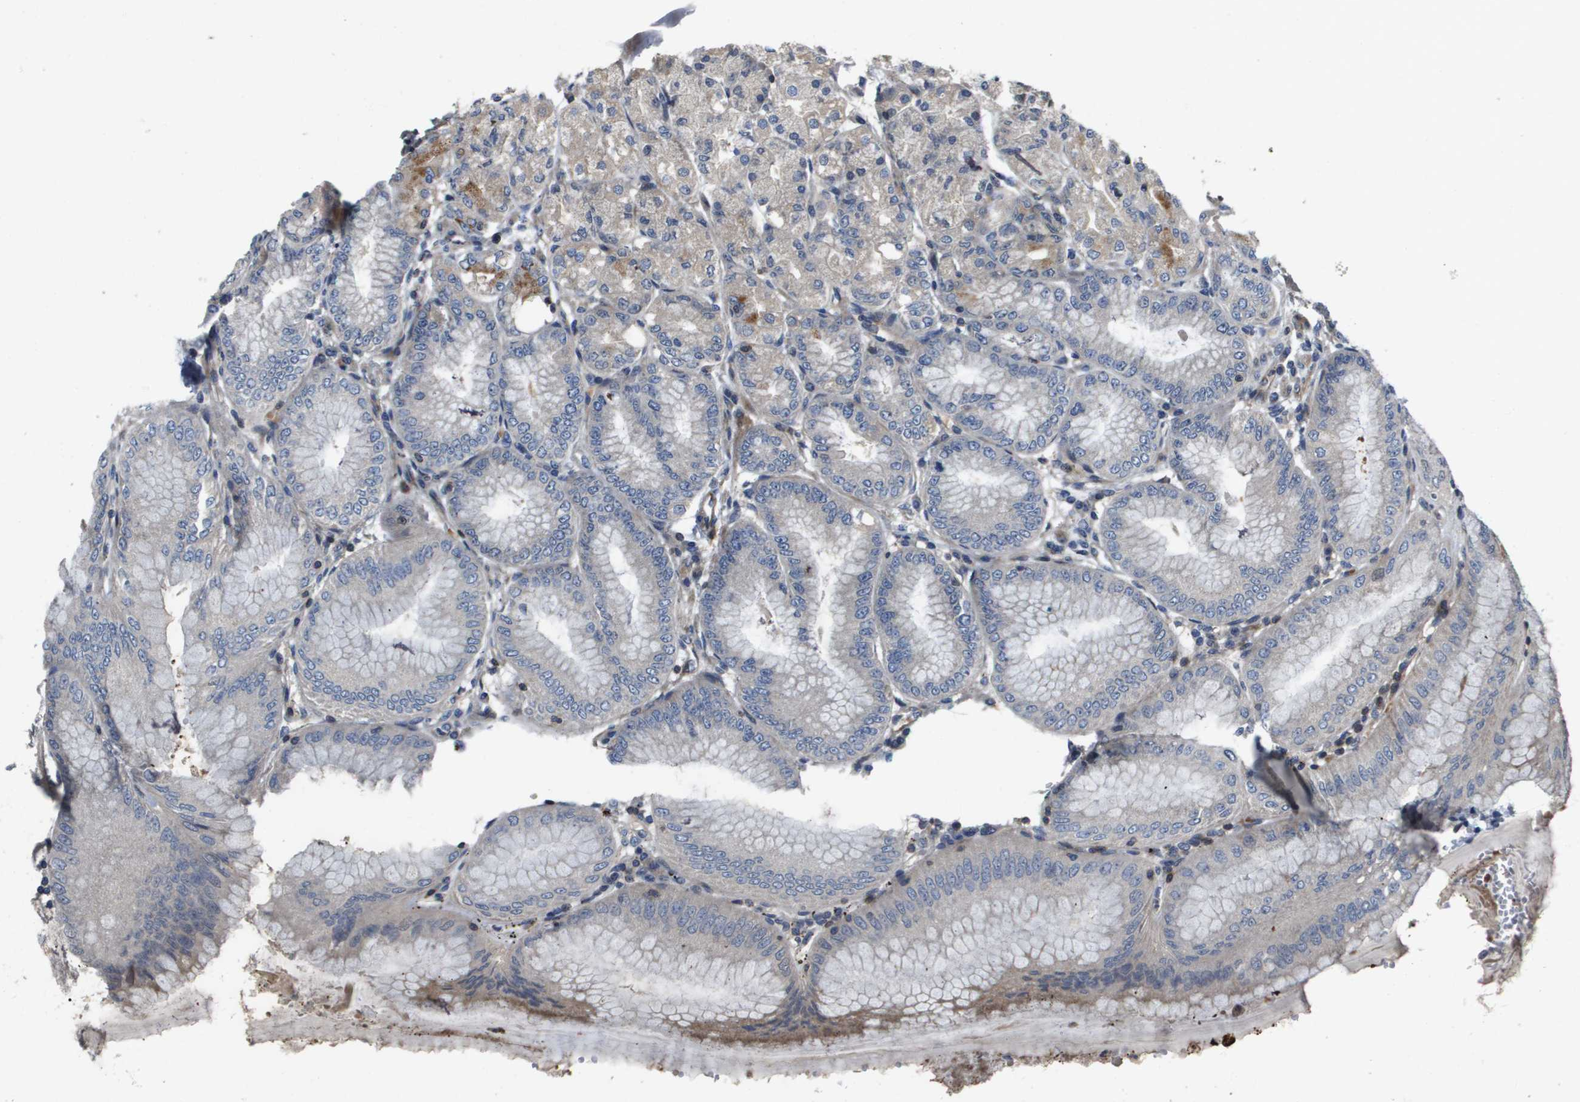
{"staining": {"intensity": "moderate", "quantity": "25%-75%", "location": "cytoplasmic/membranous,nuclear"}, "tissue": "stomach", "cell_type": "Glandular cells", "image_type": "normal", "snomed": [{"axis": "morphology", "description": "Normal tissue, NOS"}, {"axis": "topography", "description": "Stomach, lower"}], "caption": "This is an image of immunohistochemistry (IHC) staining of unremarkable stomach, which shows moderate staining in the cytoplasmic/membranous,nuclear of glandular cells.", "gene": "SCN4B", "patient": {"sex": "male", "age": 71}}